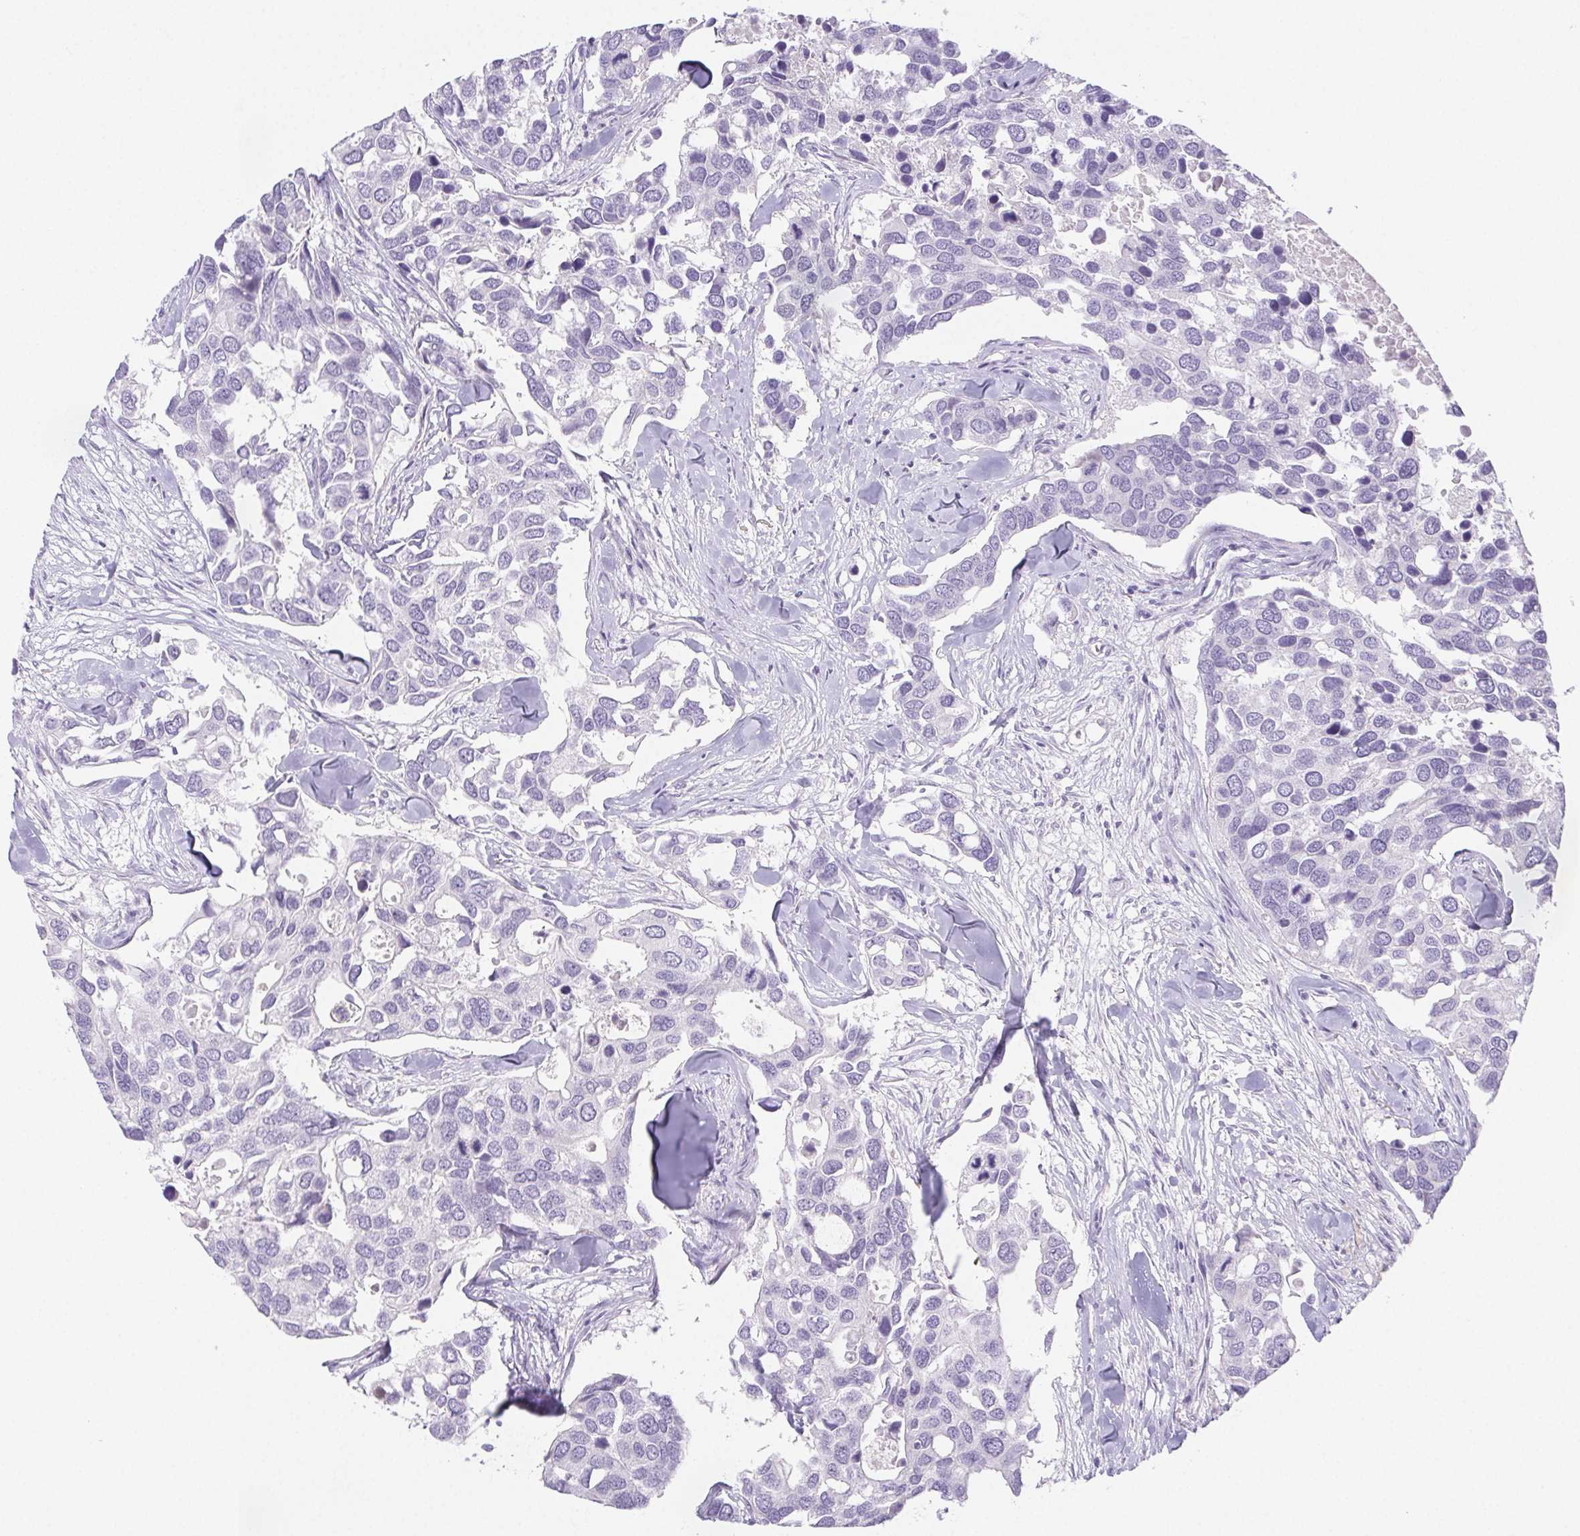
{"staining": {"intensity": "negative", "quantity": "none", "location": "none"}, "tissue": "breast cancer", "cell_type": "Tumor cells", "image_type": "cancer", "snomed": [{"axis": "morphology", "description": "Duct carcinoma"}, {"axis": "topography", "description": "Breast"}], "caption": "Tumor cells show no significant protein expression in breast cancer (invasive ductal carcinoma).", "gene": "ST8SIA3", "patient": {"sex": "female", "age": 83}}